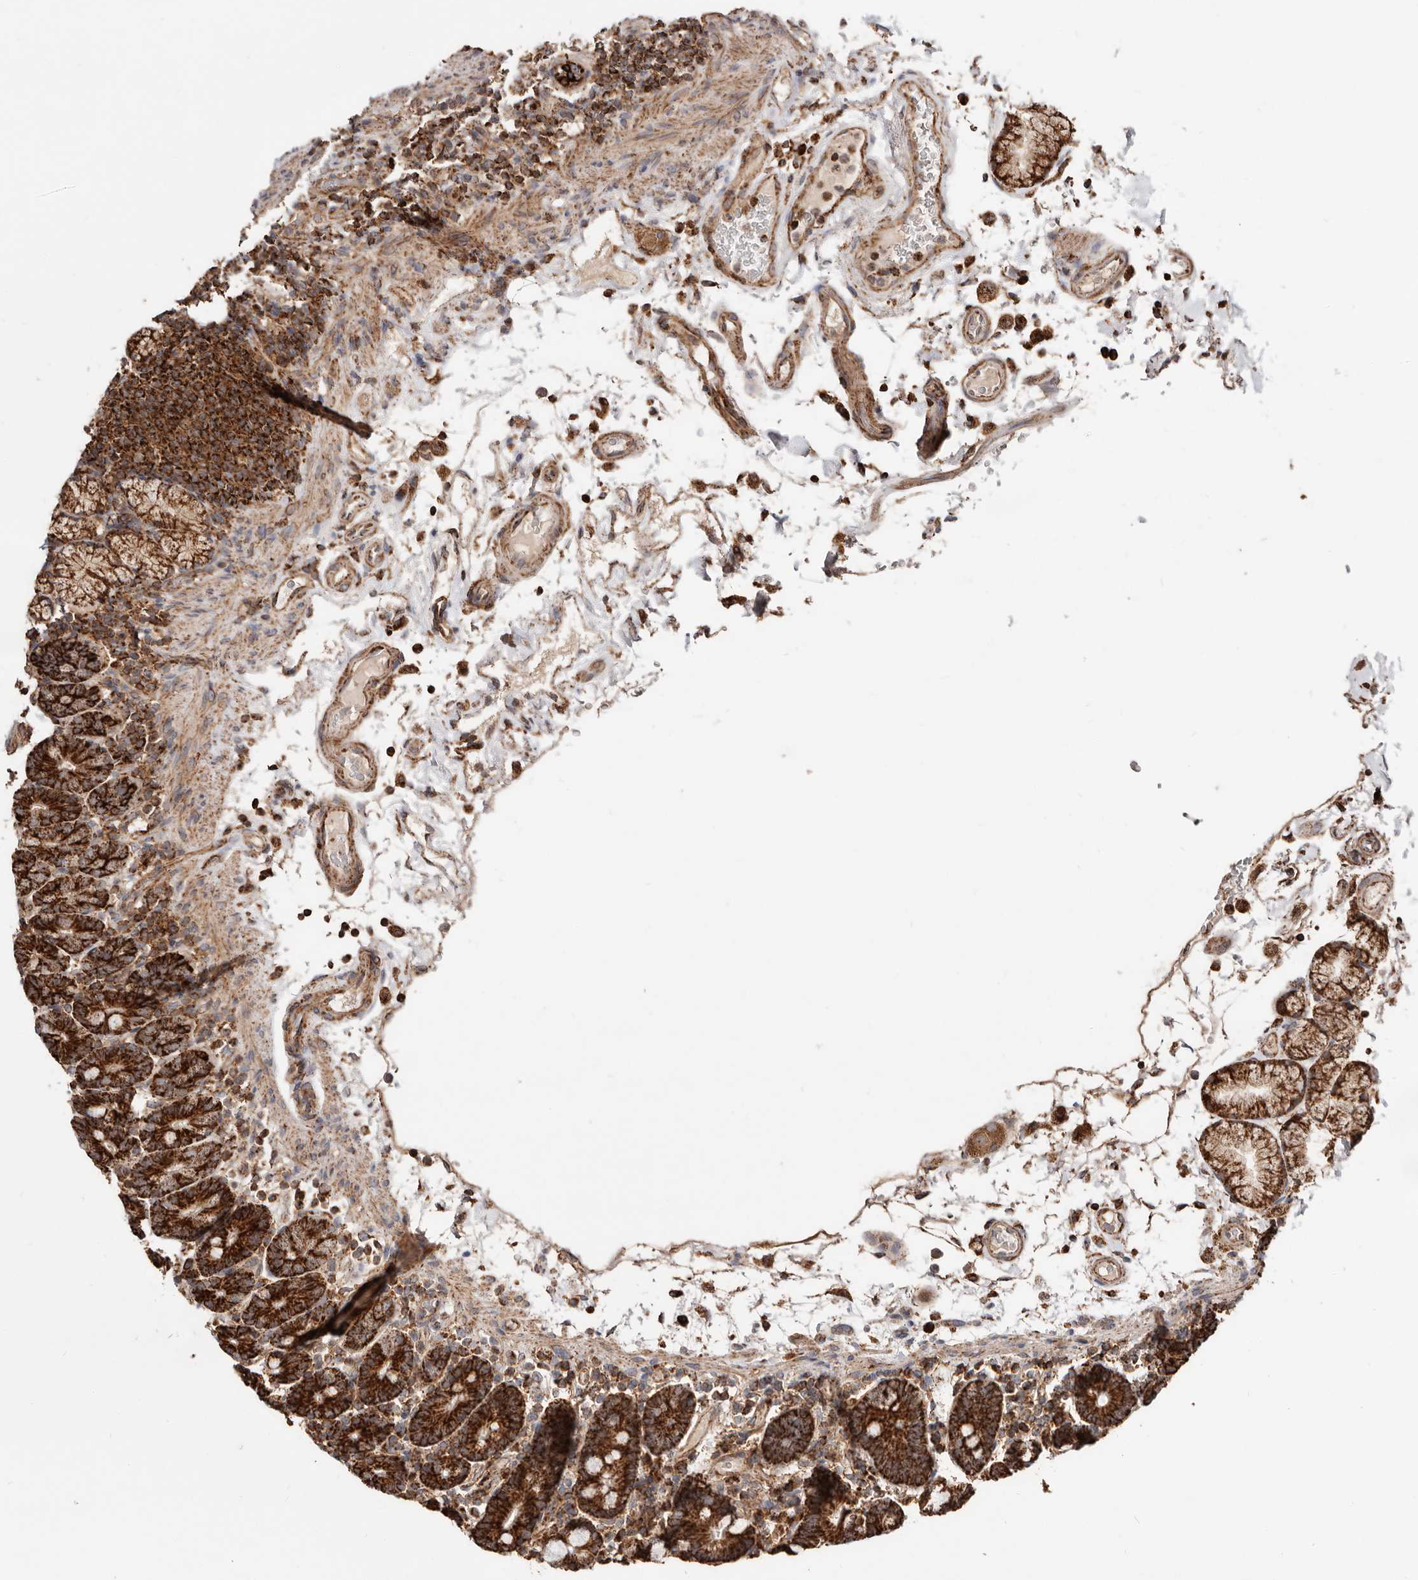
{"staining": {"intensity": "strong", "quantity": ">75%", "location": "cytoplasmic/membranous"}, "tissue": "duodenum", "cell_type": "Glandular cells", "image_type": "normal", "snomed": [{"axis": "morphology", "description": "Normal tissue, NOS"}, {"axis": "topography", "description": "Small intestine, NOS"}], "caption": "Duodenum stained with a brown dye demonstrates strong cytoplasmic/membranous positive positivity in approximately >75% of glandular cells.", "gene": "PRKACB", "patient": {"sex": "female", "age": 71}}